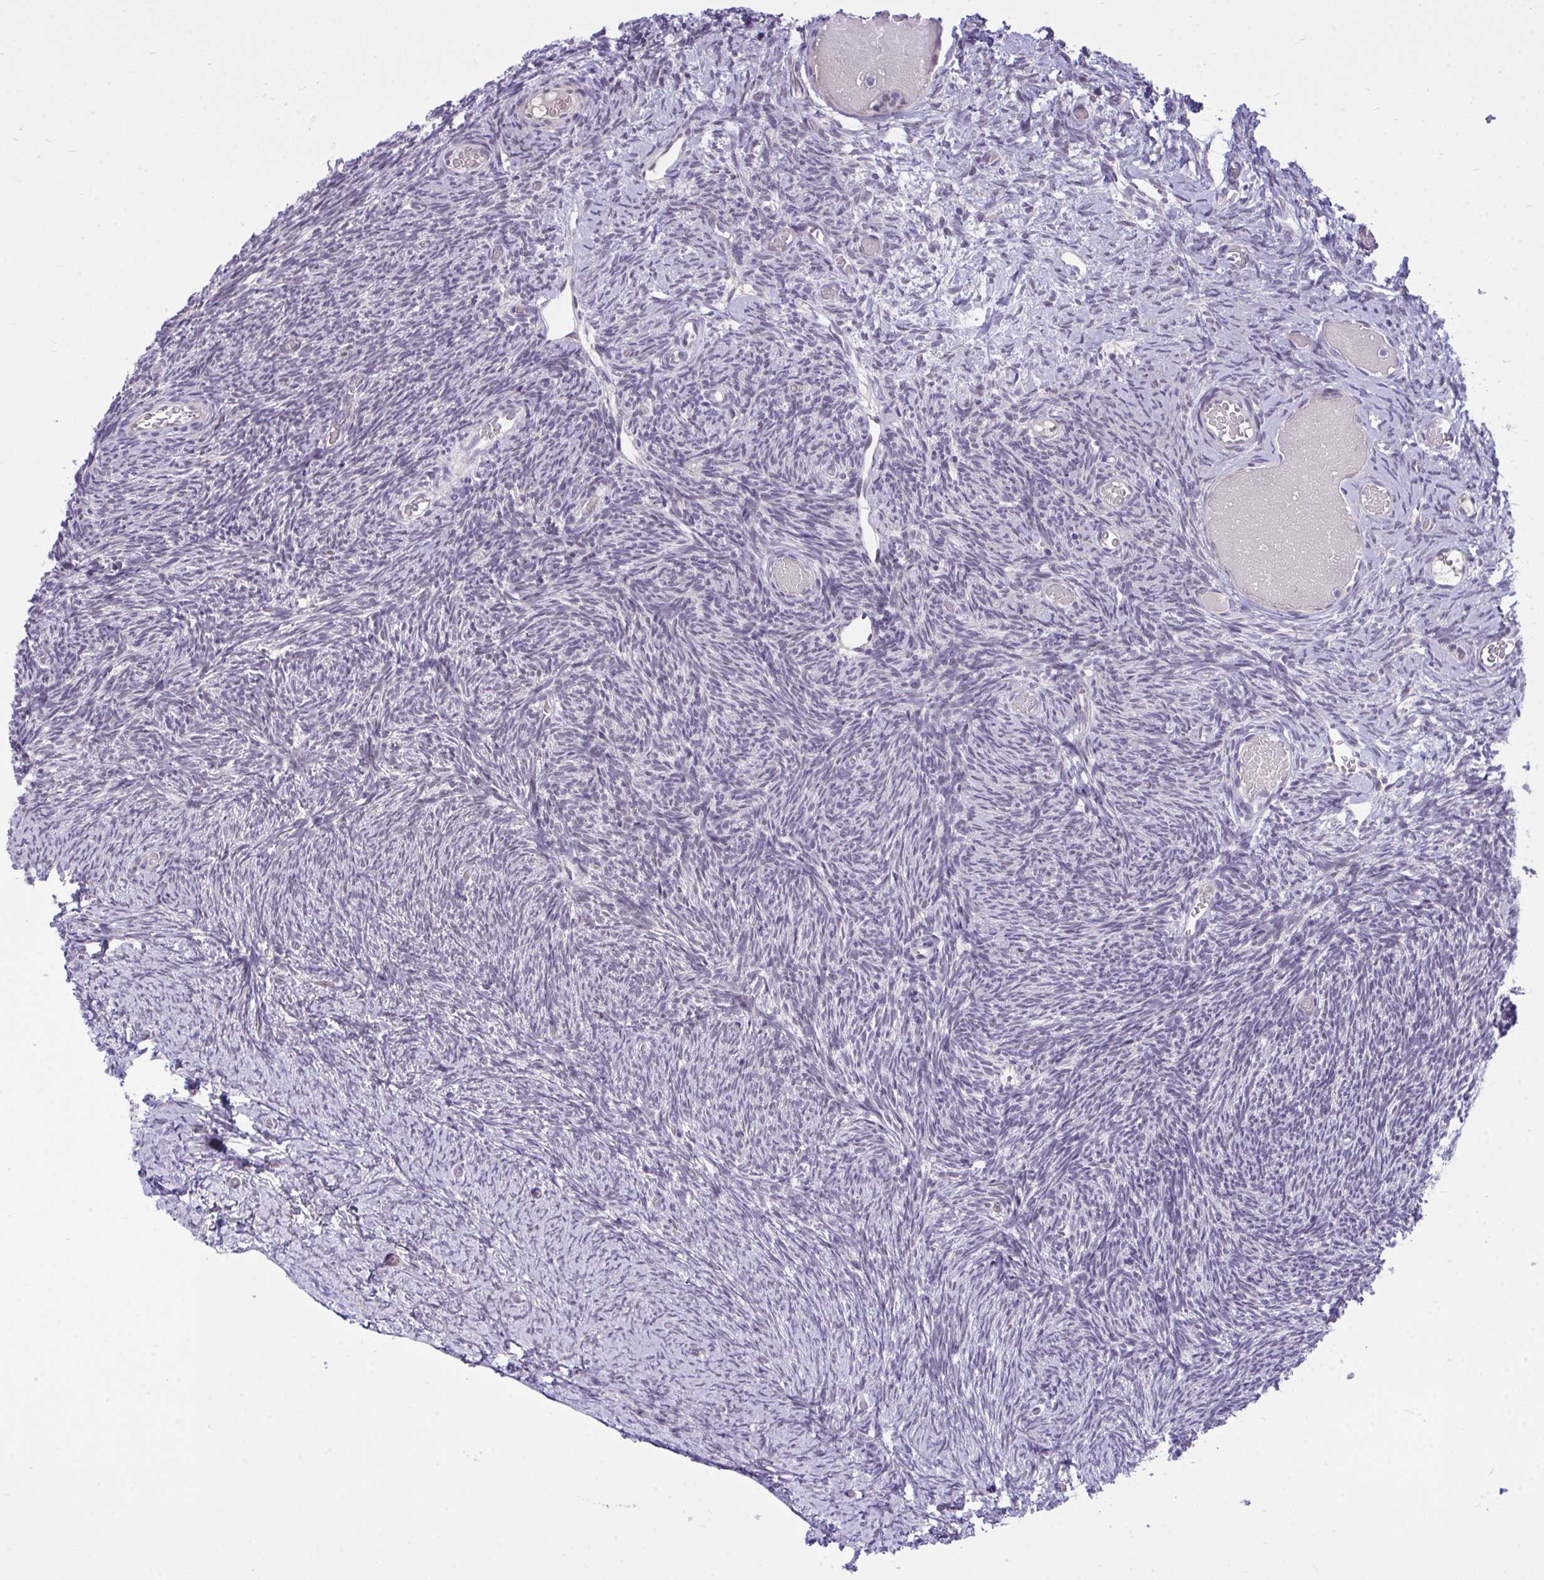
{"staining": {"intensity": "negative", "quantity": "none", "location": "none"}, "tissue": "ovary", "cell_type": "Follicle cells", "image_type": "normal", "snomed": [{"axis": "morphology", "description": "Normal tissue, NOS"}, {"axis": "topography", "description": "Ovary"}], "caption": "Immunohistochemistry (IHC) photomicrograph of normal ovary: ovary stained with DAB (3,3'-diaminobenzidine) shows no significant protein expression in follicle cells.", "gene": "HMBOX1", "patient": {"sex": "female", "age": 39}}